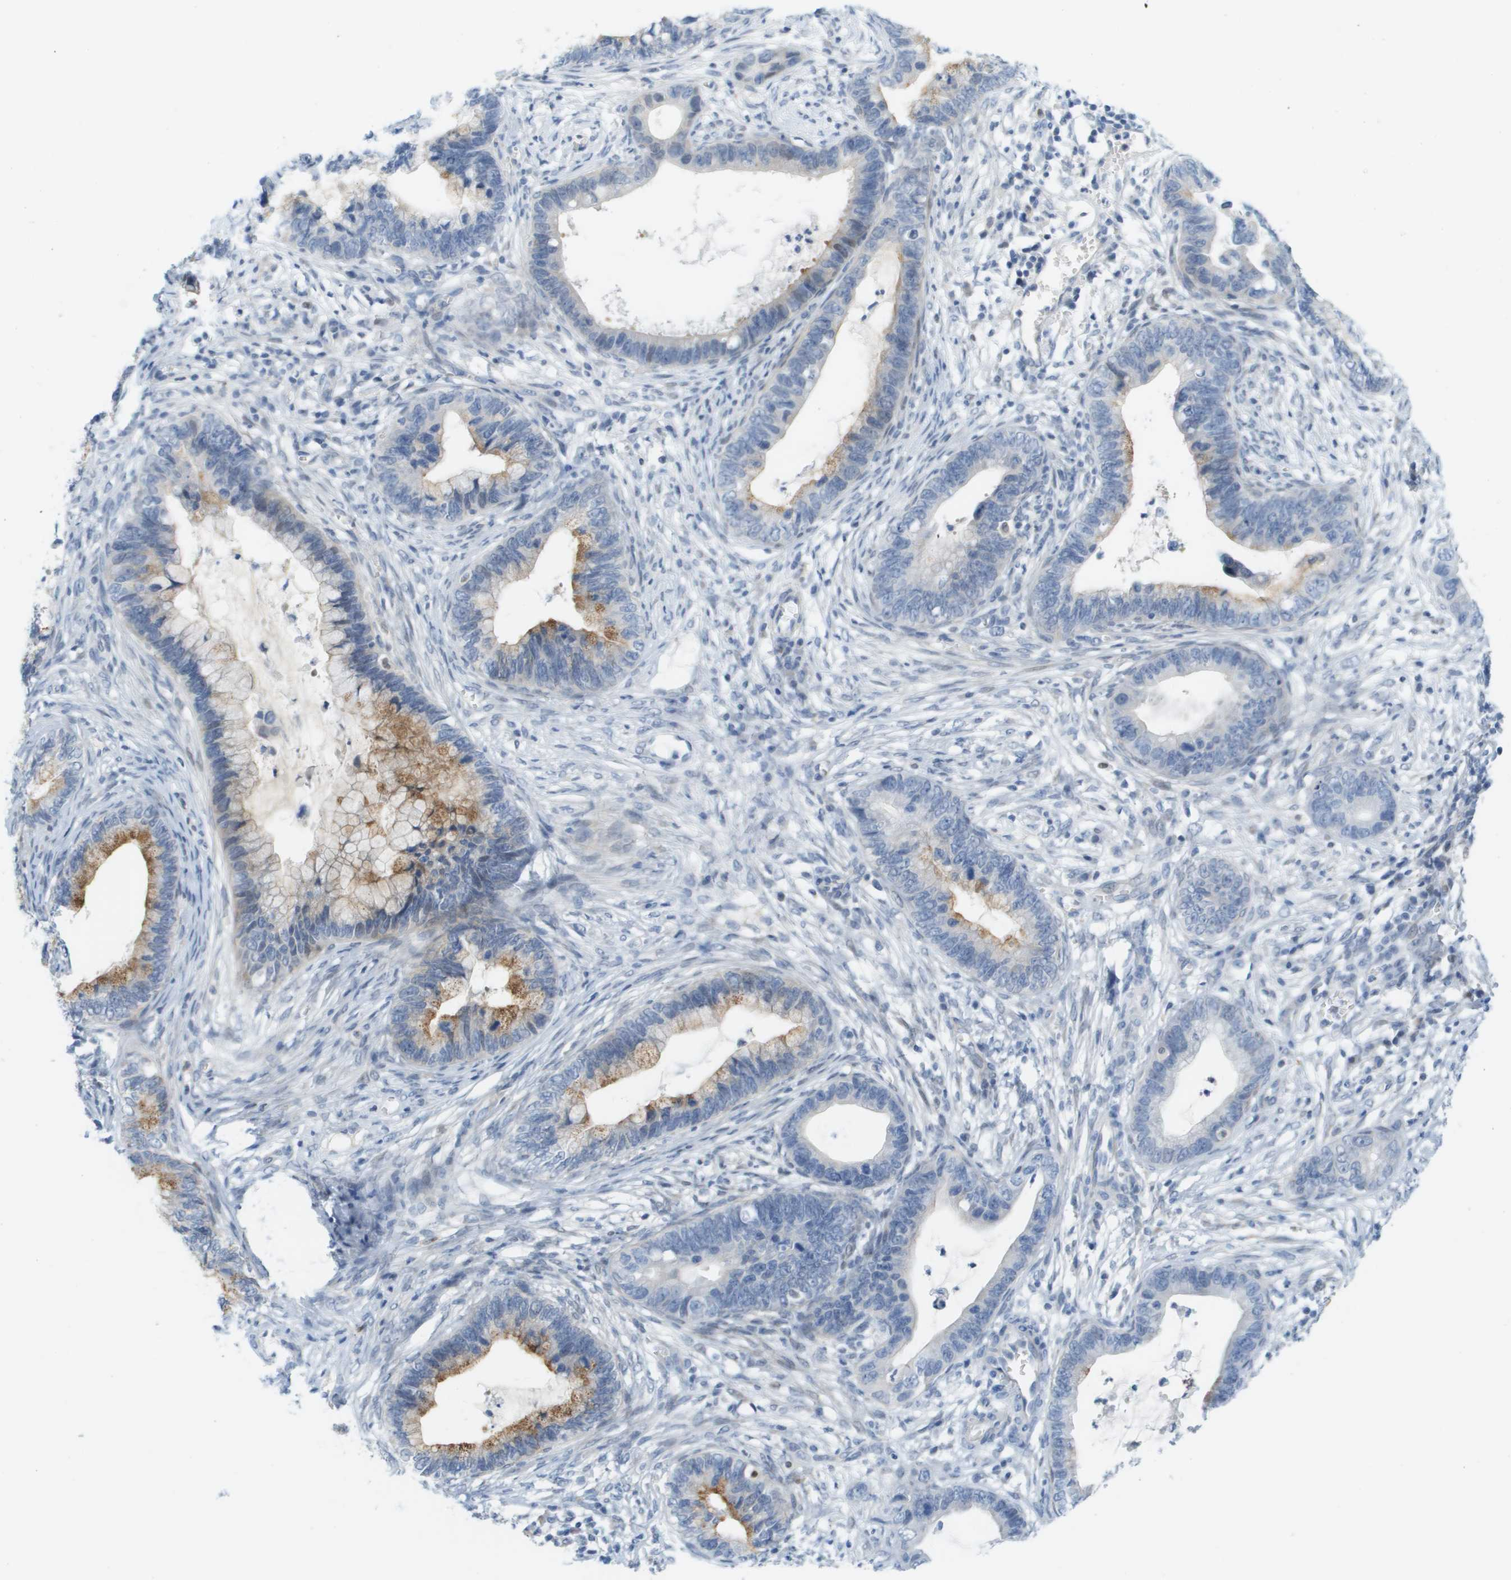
{"staining": {"intensity": "moderate", "quantity": "<25%", "location": "cytoplasmic/membranous"}, "tissue": "cervical cancer", "cell_type": "Tumor cells", "image_type": "cancer", "snomed": [{"axis": "morphology", "description": "Adenocarcinoma, NOS"}, {"axis": "topography", "description": "Cervix"}], "caption": "Cervical cancer (adenocarcinoma) stained with IHC exhibits moderate cytoplasmic/membranous expression in approximately <25% of tumor cells.", "gene": "CUL9", "patient": {"sex": "female", "age": 44}}